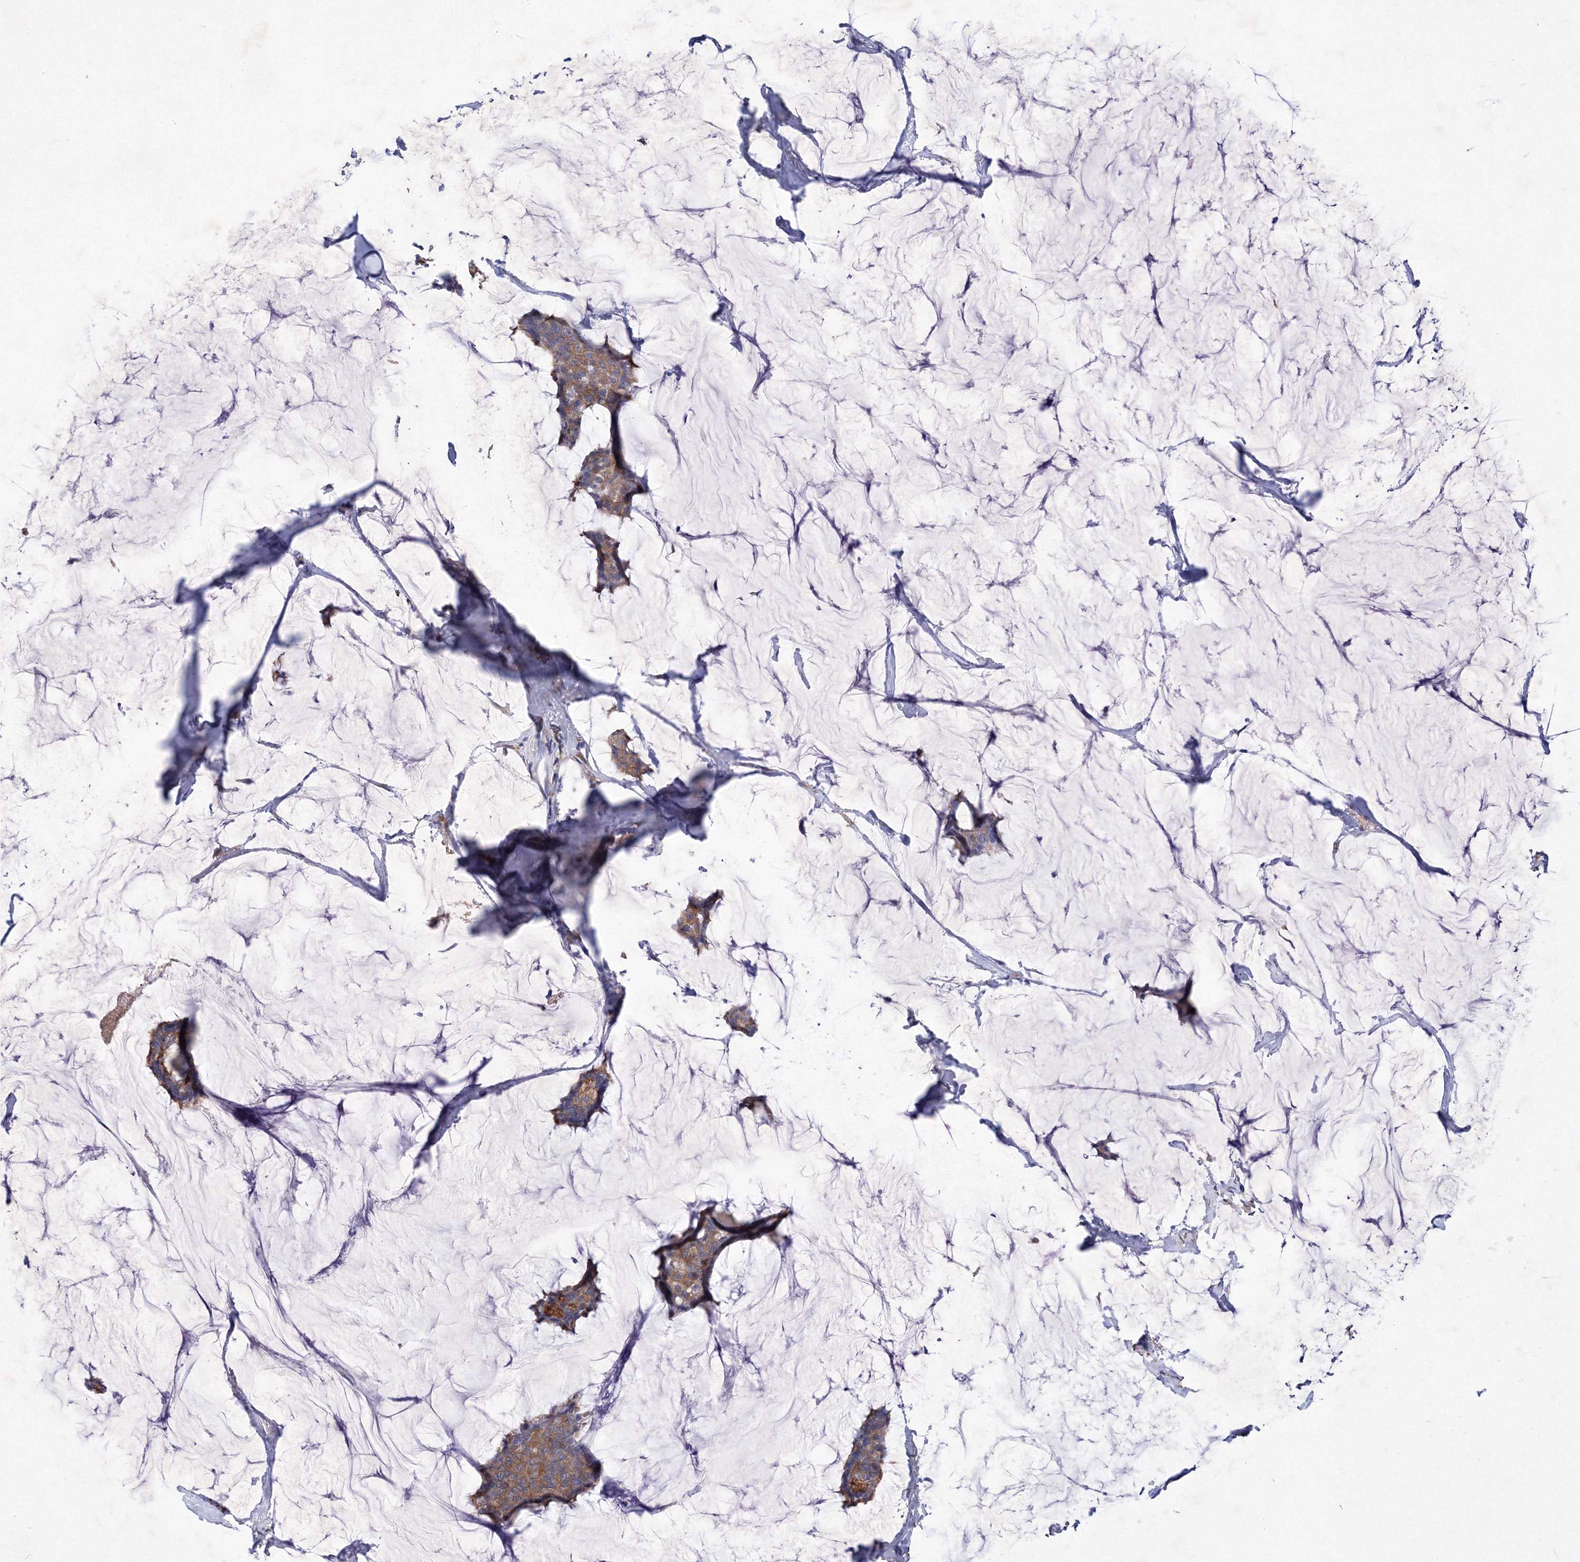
{"staining": {"intensity": "moderate", "quantity": ">75%", "location": "cytoplasmic/membranous"}, "tissue": "breast cancer", "cell_type": "Tumor cells", "image_type": "cancer", "snomed": [{"axis": "morphology", "description": "Duct carcinoma"}, {"axis": "topography", "description": "Breast"}], "caption": "Intraductal carcinoma (breast) tissue demonstrates moderate cytoplasmic/membranous positivity in about >75% of tumor cells, visualized by immunohistochemistry.", "gene": "SNX18", "patient": {"sex": "female", "age": 93}}